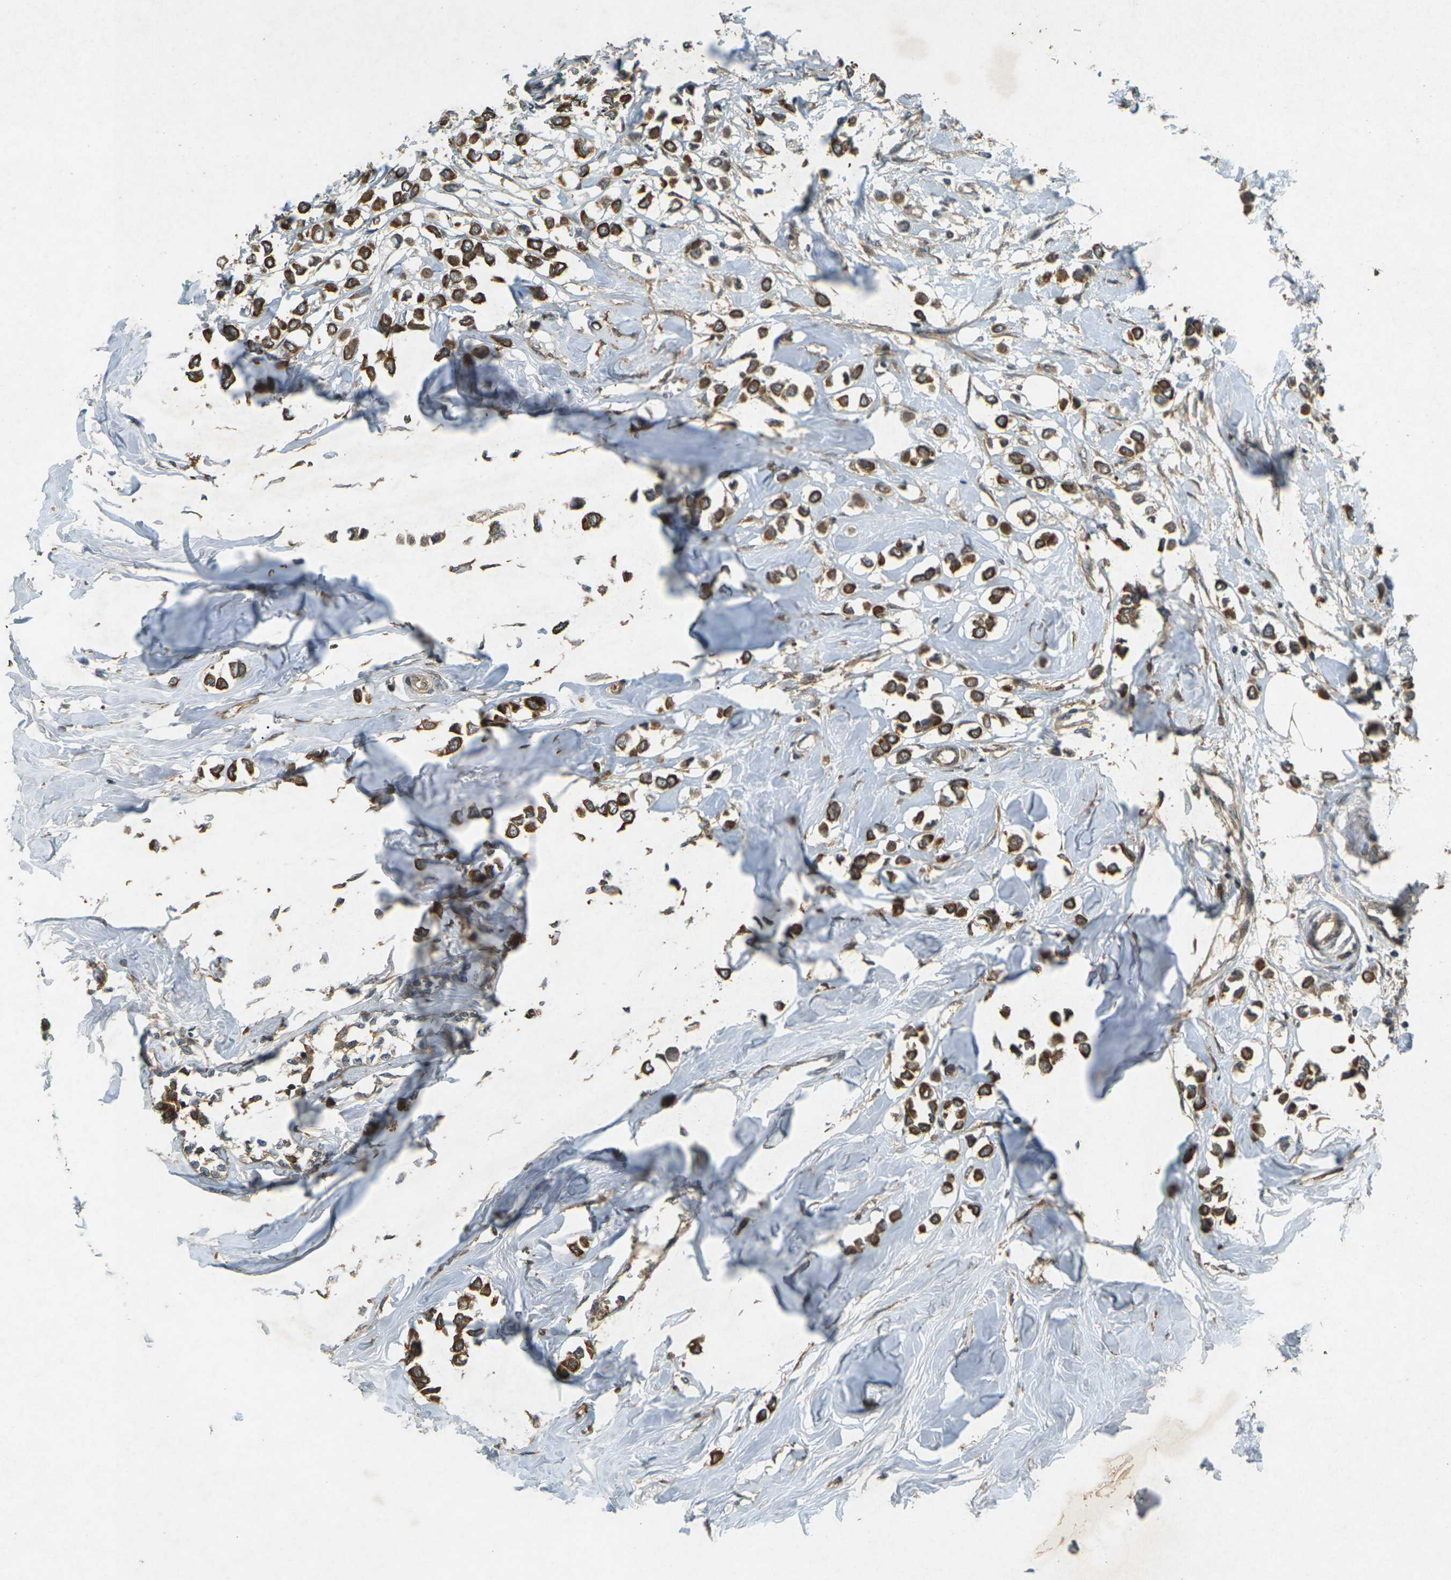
{"staining": {"intensity": "strong", "quantity": ">75%", "location": "cytoplasmic/membranous"}, "tissue": "breast cancer", "cell_type": "Tumor cells", "image_type": "cancer", "snomed": [{"axis": "morphology", "description": "Lobular carcinoma"}, {"axis": "topography", "description": "Breast"}], "caption": "A high-resolution image shows IHC staining of lobular carcinoma (breast), which shows strong cytoplasmic/membranous staining in approximately >75% of tumor cells. (IHC, brightfield microscopy, high magnification).", "gene": "TAP1", "patient": {"sex": "female", "age": 51}}